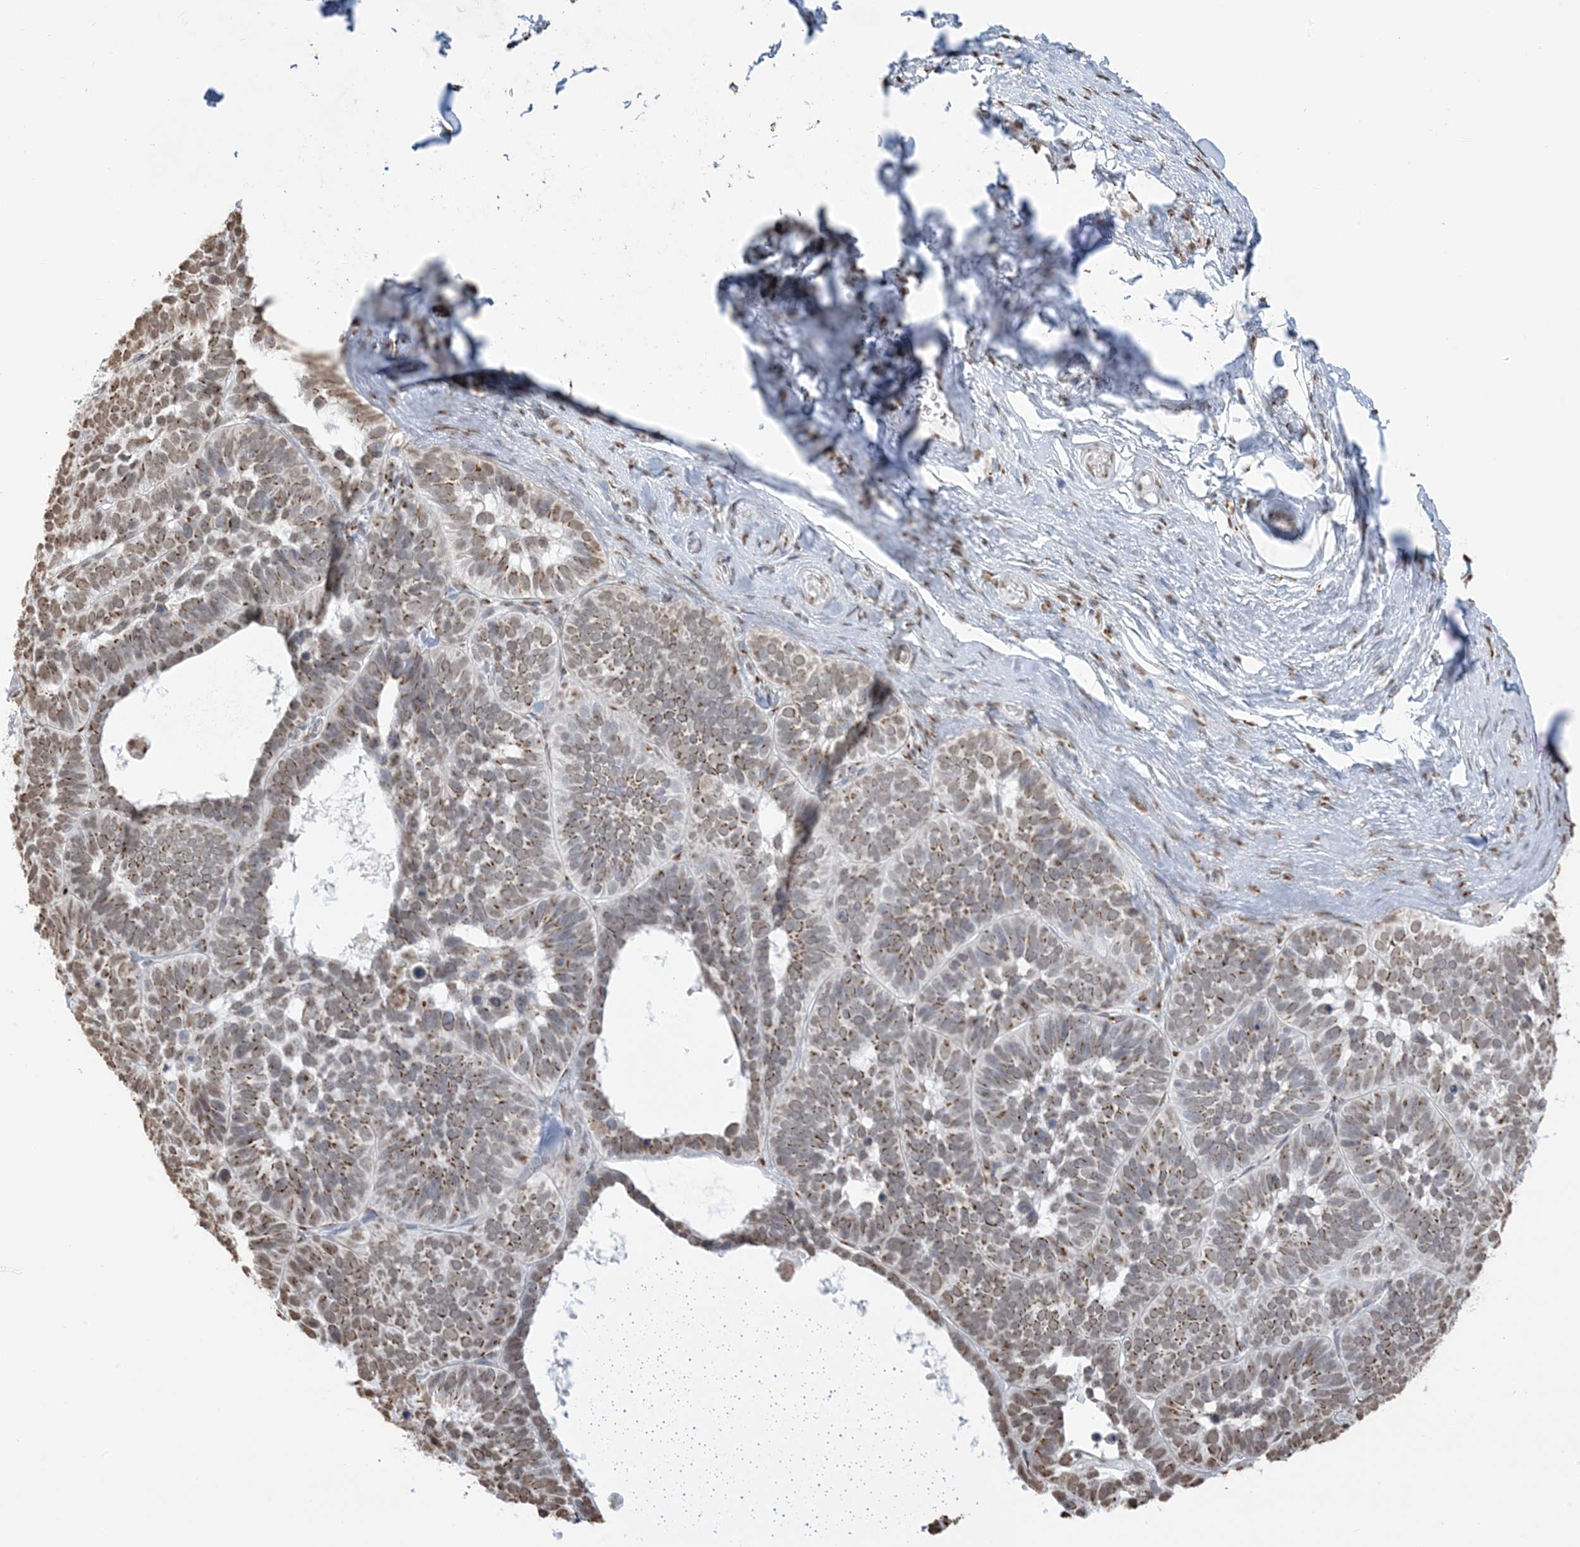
{"staining": {"intensity": "moderate", "quantity": ">75%", "location": "cytoplasmic/membranous"}, "tissue": "skin cancer", "cell_type": "Tumor cells", "image_type": "cancer", "snomed": [{"axis": "morphology", "description": "Basal cell carcinoma"}, {"axis": "topography", "description": "Skin"}], "caption": "Immunohistochemical staining of human skin cancer displays medium levels of moderate cytoplasmic/membranous protein positivity in about >75% of tumor cells. (DAB (3,3'-diaminobenzidine) IHC with brightfield microscopy, high magnification).", "gene": "GPR107", "patient": {"sex": "male", "age": 62}}